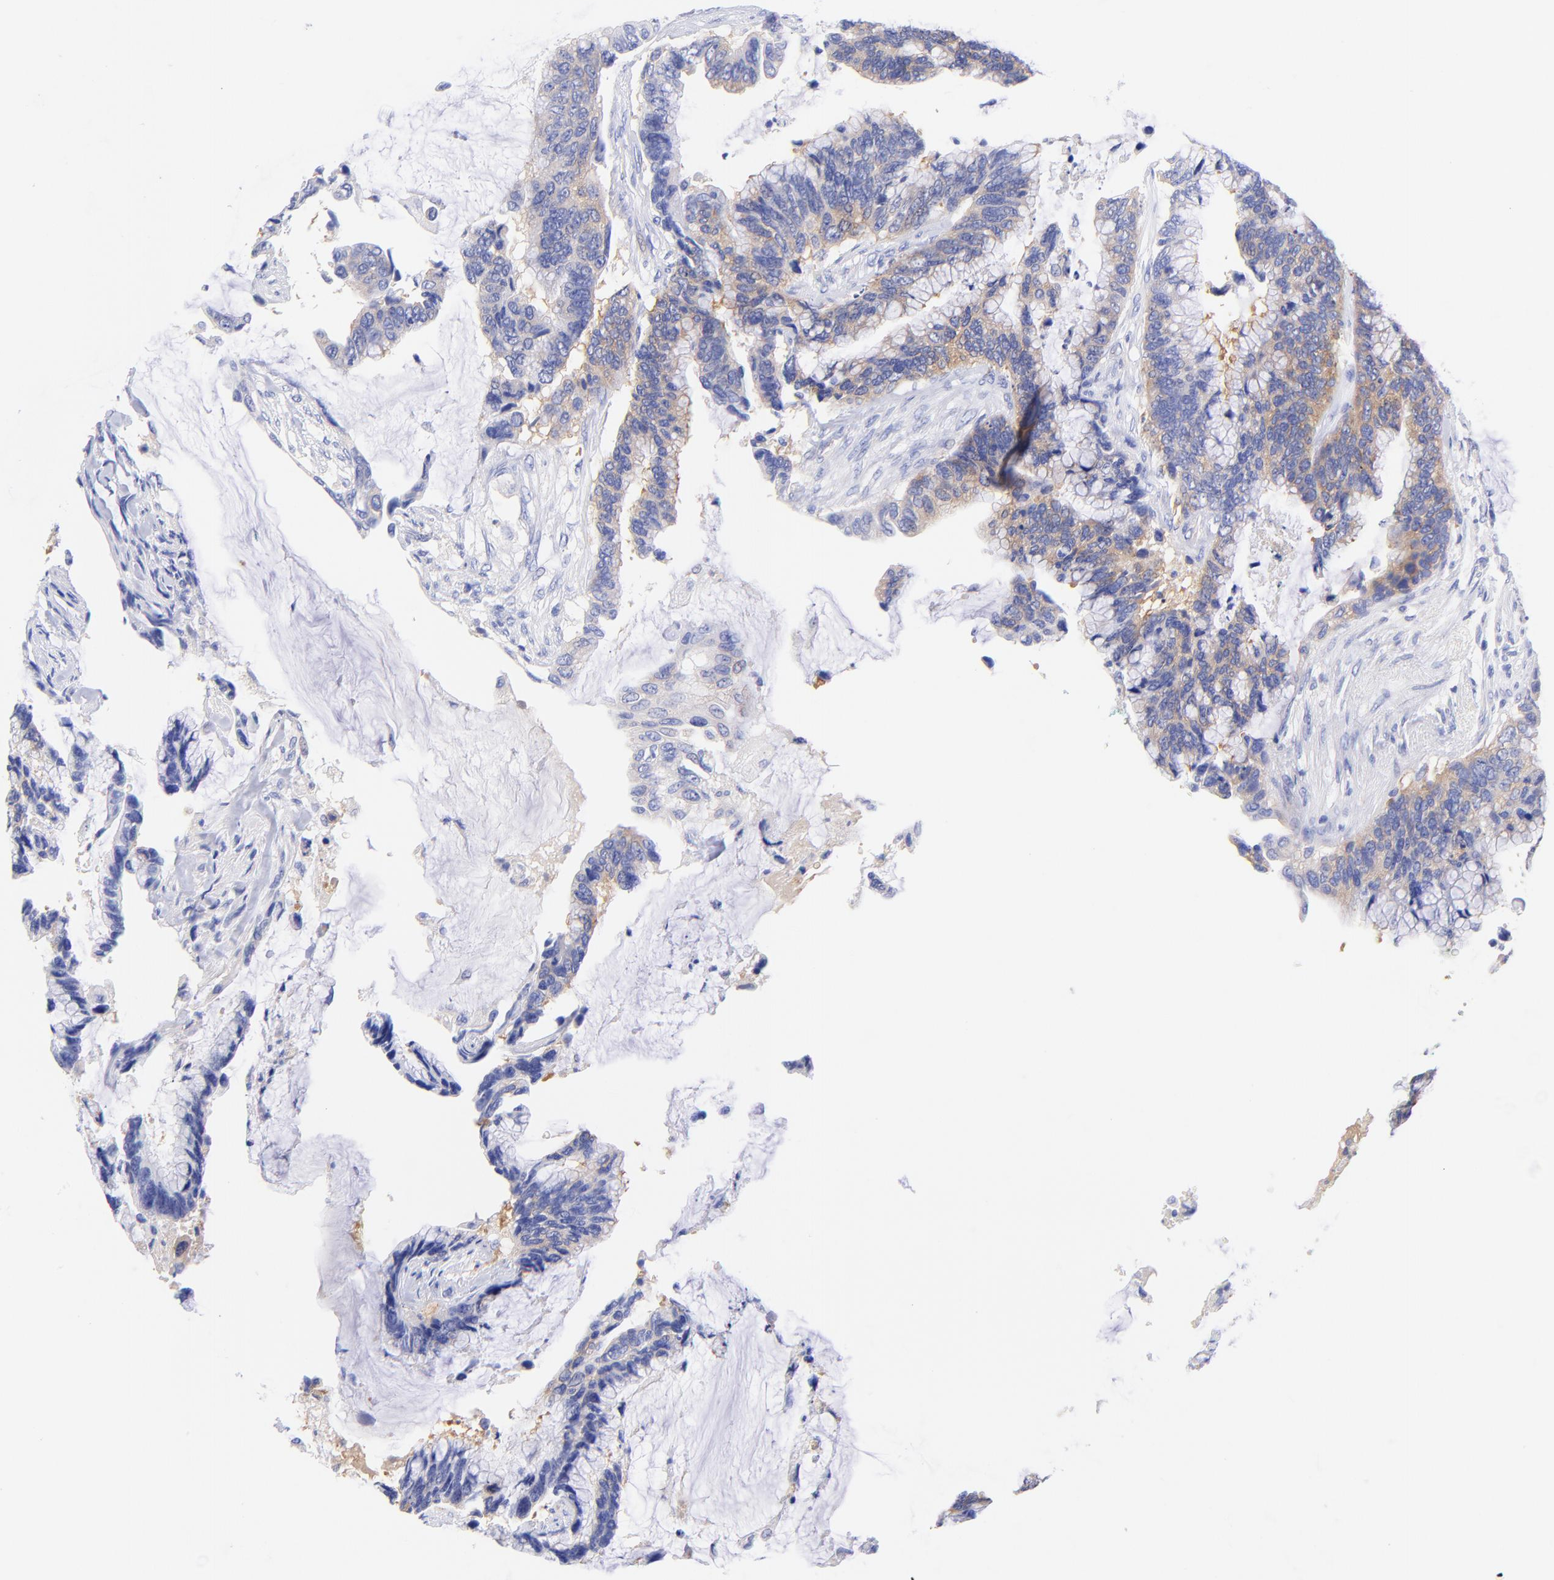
{"staining": {"intensity": "moderate", "quantity": "25%-75%", "location": "cytoplasmic/membranous"}, "tissue": "colorectal cancer", "cell_type": "Tumor cells", "image_type": "cancer", "snomed": [{"axis": "morphology", "description": "Adenocarcinoma, NOS"}, {"axis": "topography", "description": "Rectum"}], "caption": "Tumor cells demonstrate moderate cytoplasmic/membranous expression in about 25%-75% of cells in colorectal adenocarcinoma.", "gene": "GPHN", "patient": {"sex": "female", "age": 59}}